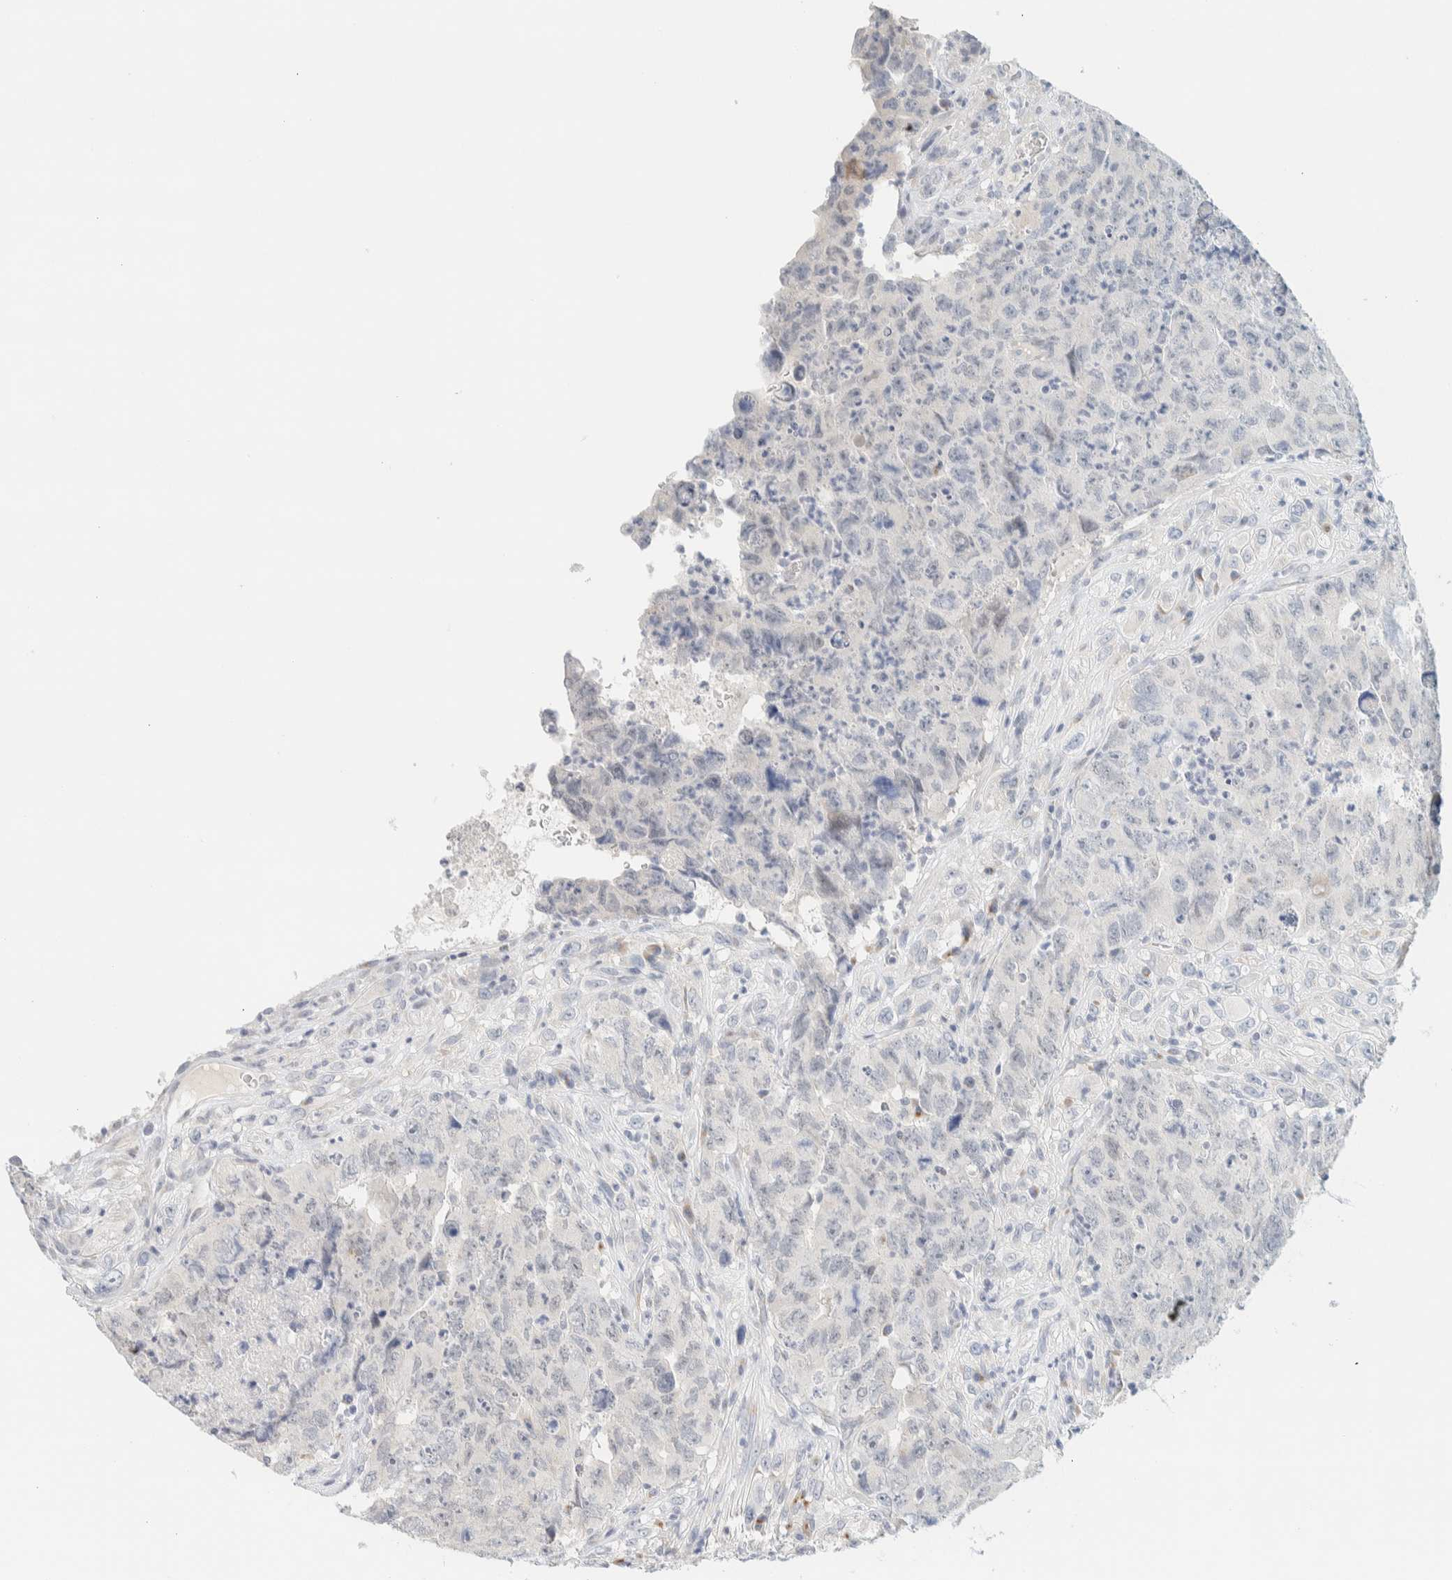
{"staining": {"intensity": "negative", "quantity": "none", "location": "none"}, "tissue": "testis cancer", "cell_type": "Tumor cells", "image_type": "cancer", "snomed": [{"axis": "morphology", "description": "Carcinoma, Embryonal, NOS"}, {"axis": "topography", "description": "Testis"}], "caption": "An image of testis embryonal carcinoma stained for a protein demonstrates no brown staining in tumor cells. (Brightfield microscopy of DAB IHC at high magnification).", "gene": "SPNS3", "patient": {"sex": "male", "age": 32}}